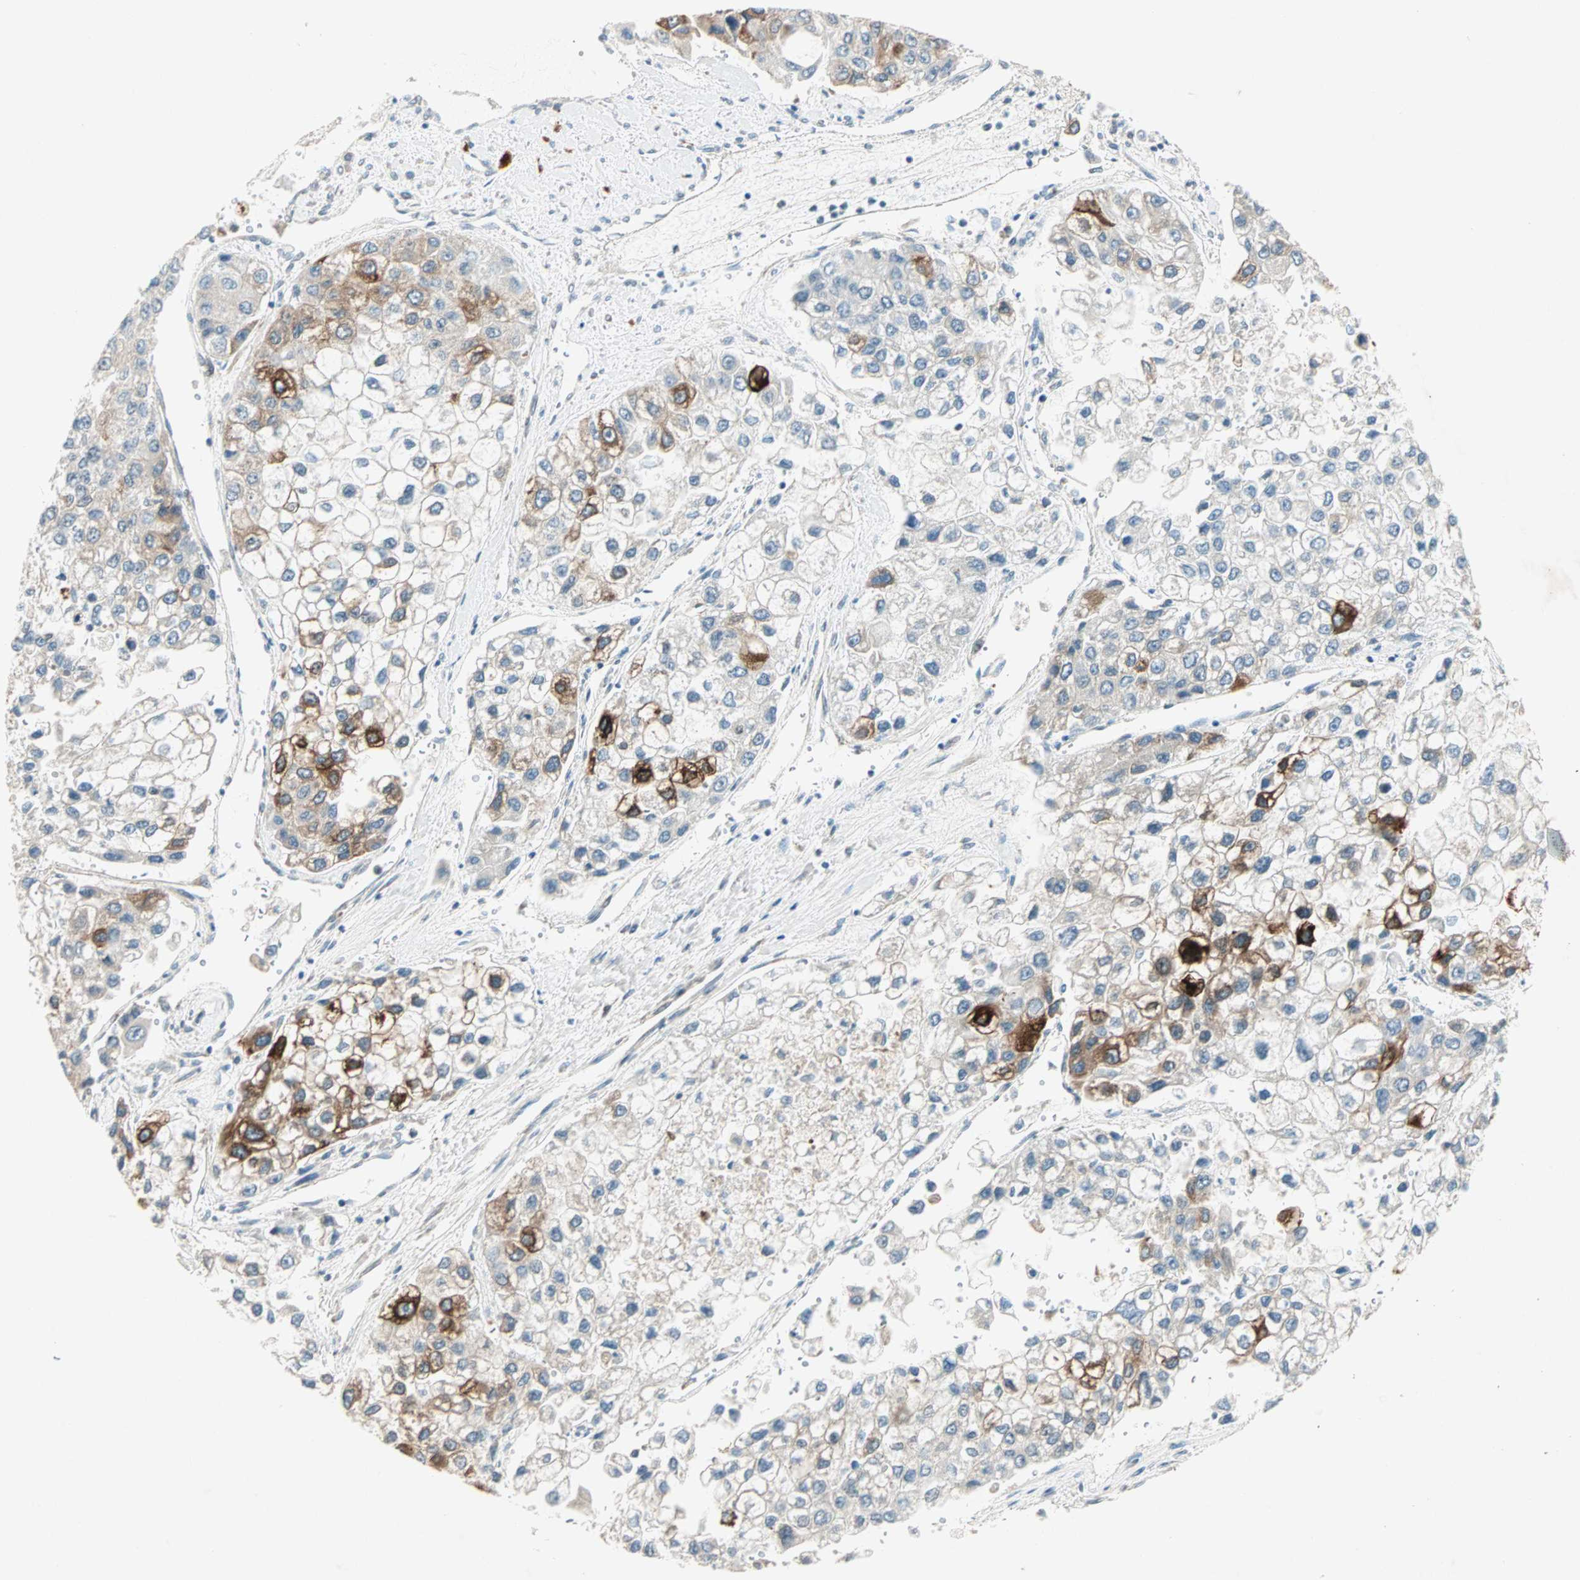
{"staining": {"intensity": "strong", "quantity": "<25%", "location": "cytoplasmic/membranous"}, "tissue": "liver cancer", "cell_type": "Tumor cells", "image_type": "cancer", "snomed": [{"axis": "morphology", "description": "Carcinoma, Hepatocellular, NOS"}, {"axis": "topography", "description": "Liver"}], "caption": "Liver cancer (hepatocellular carcinoma) tissue exhibits strong cytoplasmic/membranous staining in approximately <25% of tumor cells The staining was performed using DAB (3,3'-diaminobenzidine) to visualize the protein expression in brown, while the nuclei were stained in blue with hematoxylin (Magnification: 20x).", "gene": "ZNF37A", "patient": {"sex": "female", "age": 66}}